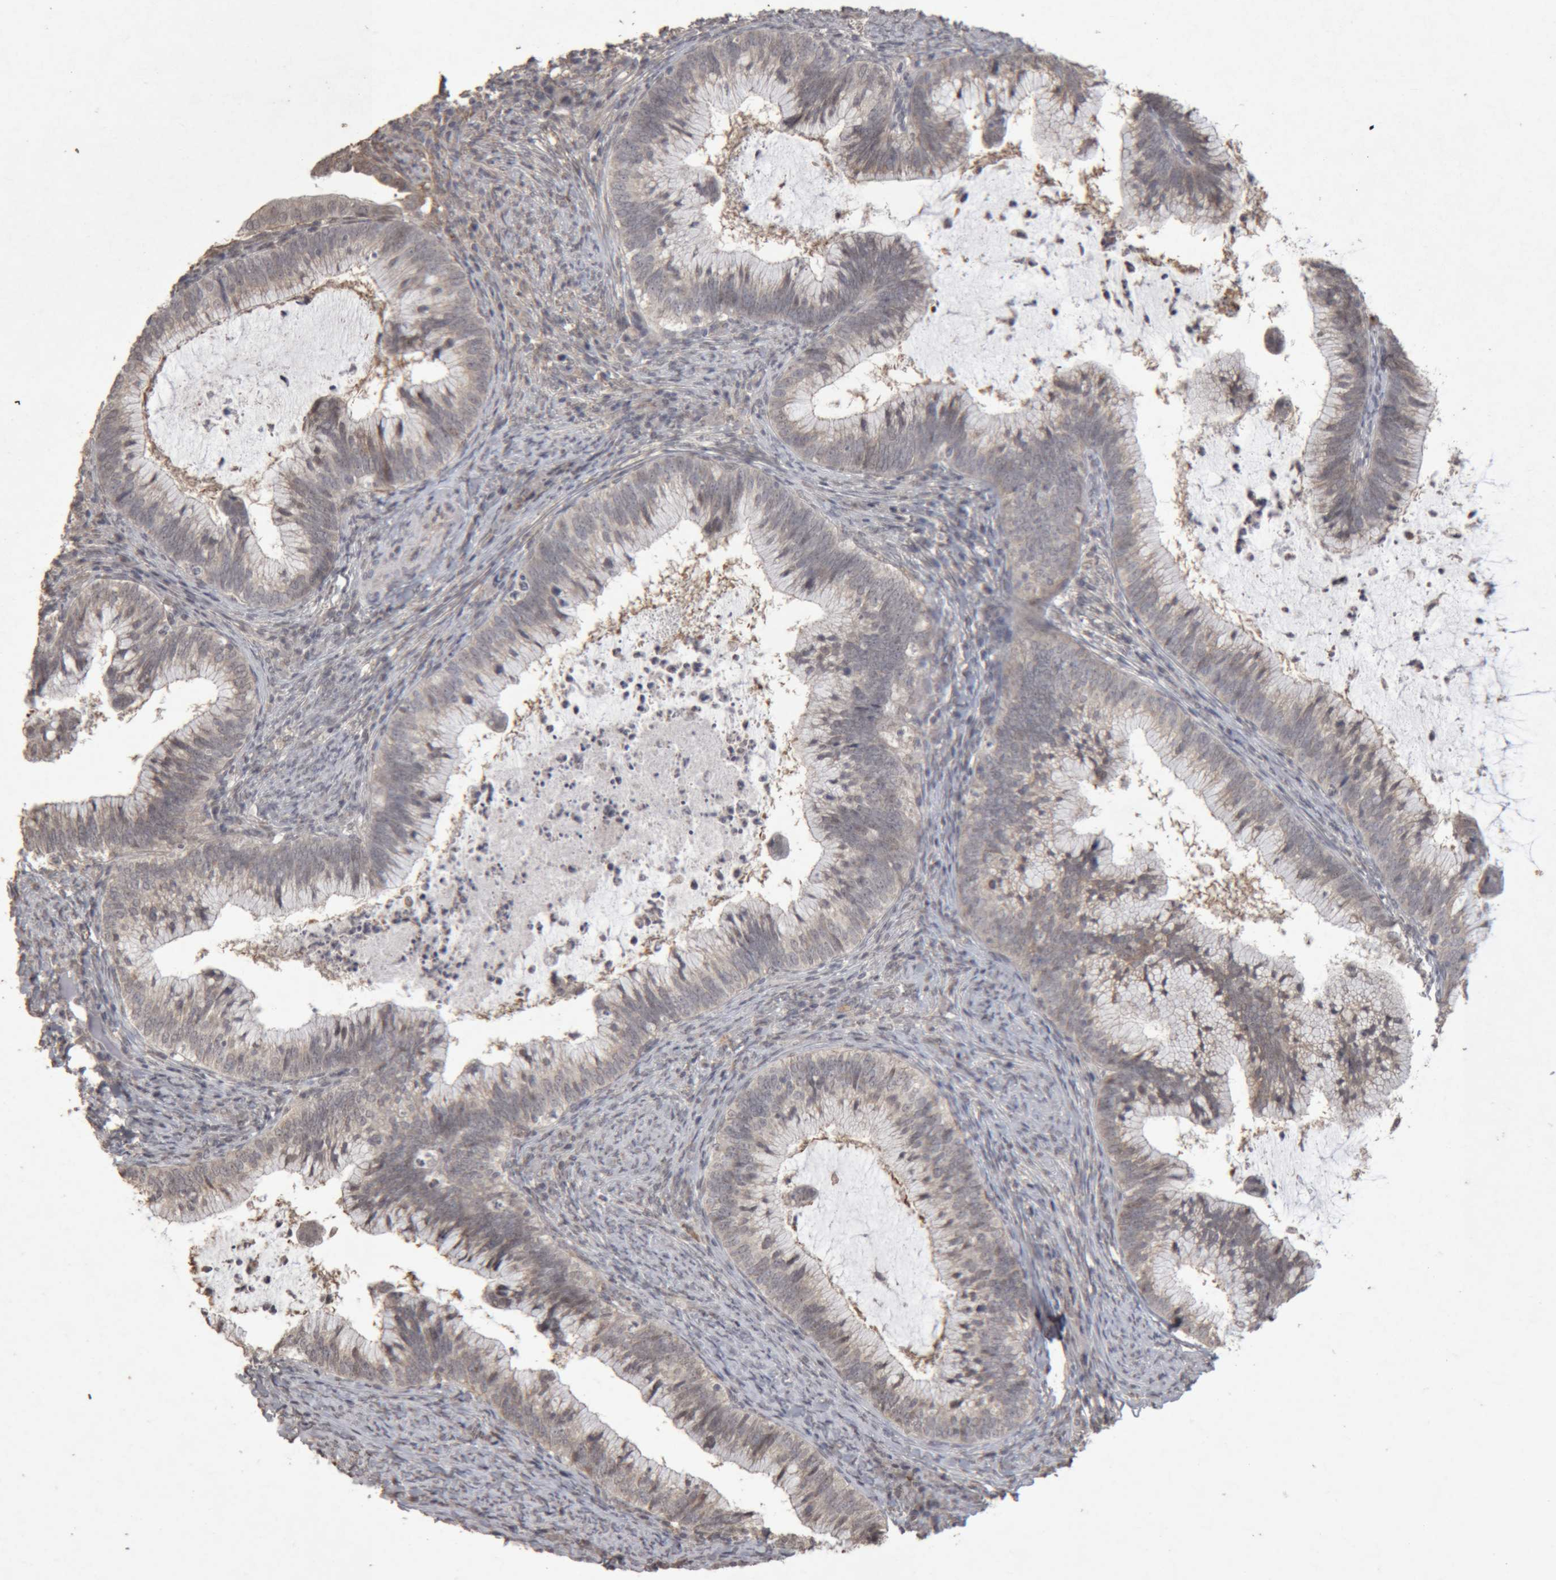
{"staining": {"intensity": "weak", "quantity": "25%-75%", "location": "cytoplasmic/membranous"}, "tissue": "cervical cancer", "cell_type": "Tumor cells", "image_type": "cancer", "snomed": [{"axis": "morphology", "description": "Adenocarcinoma, NOS"}, {"axis": "topography", "description": "Cervix"}], "caption": "Protein staining exhibits weak cytoplasmic/membranous staining in about 25%-75% of tumor cells in cervical cancer.", "gene": "MEP1A", "patient": {"sex": "female", "age": 36}}